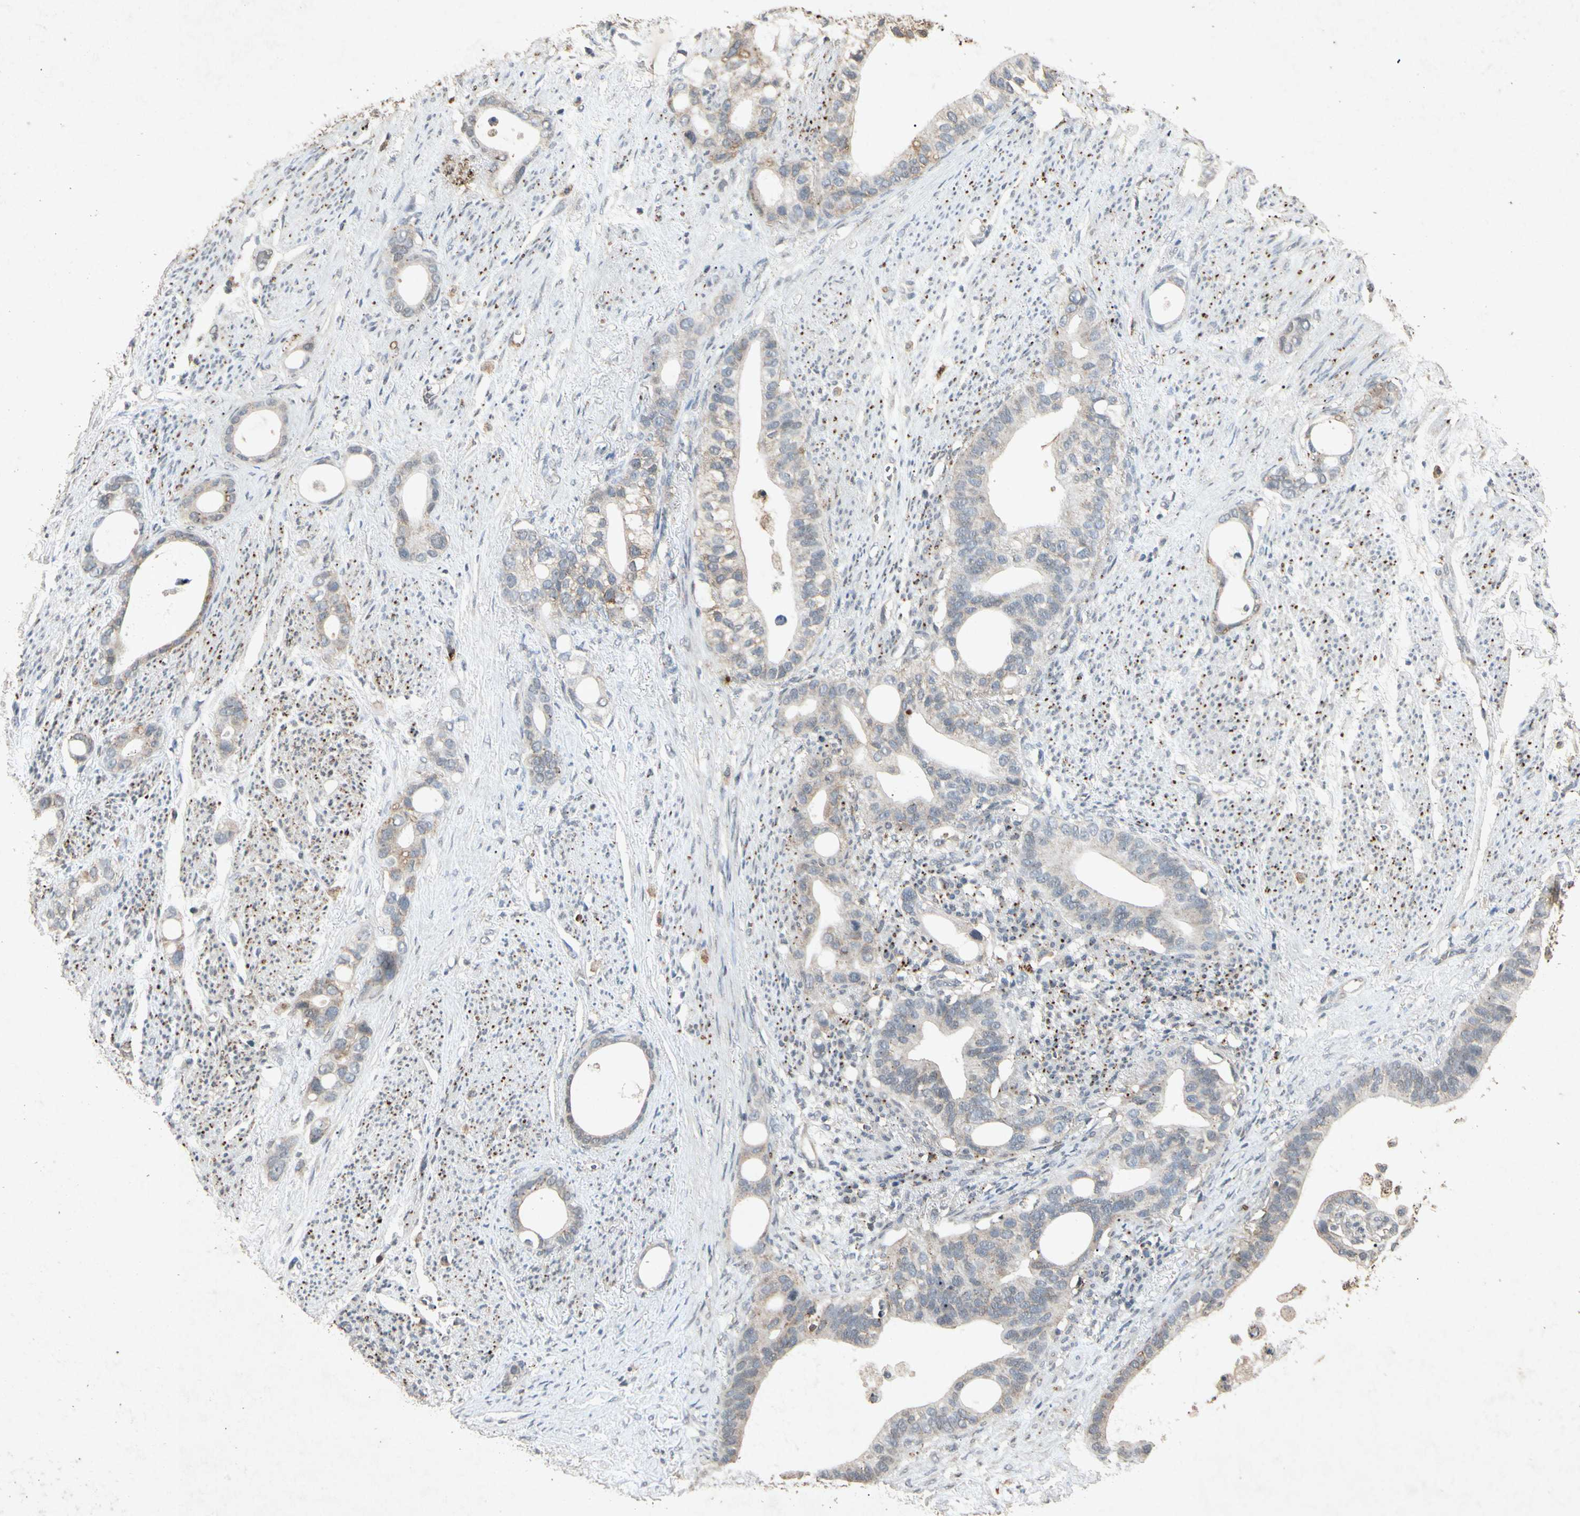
{"staining": {"intensity": "weak", "quantity": "25%-75%", "location": "none"}, "tissue": "stomach cancer", "cell_type": "Tumor cells", "image_type": "cancer", "snomed": [{"axis": "morphology", "description": "Adenocarcinoma, NOS"}, {"axis": "topography", "description": "Stomach"}], "caption": "Human stomach cancer (adenocarcinoma) stained with a protein marker demonstrates weak staining in tumor cells.", "gene": "MSRB1", "patient": {"sex": "female", "age": 75}}